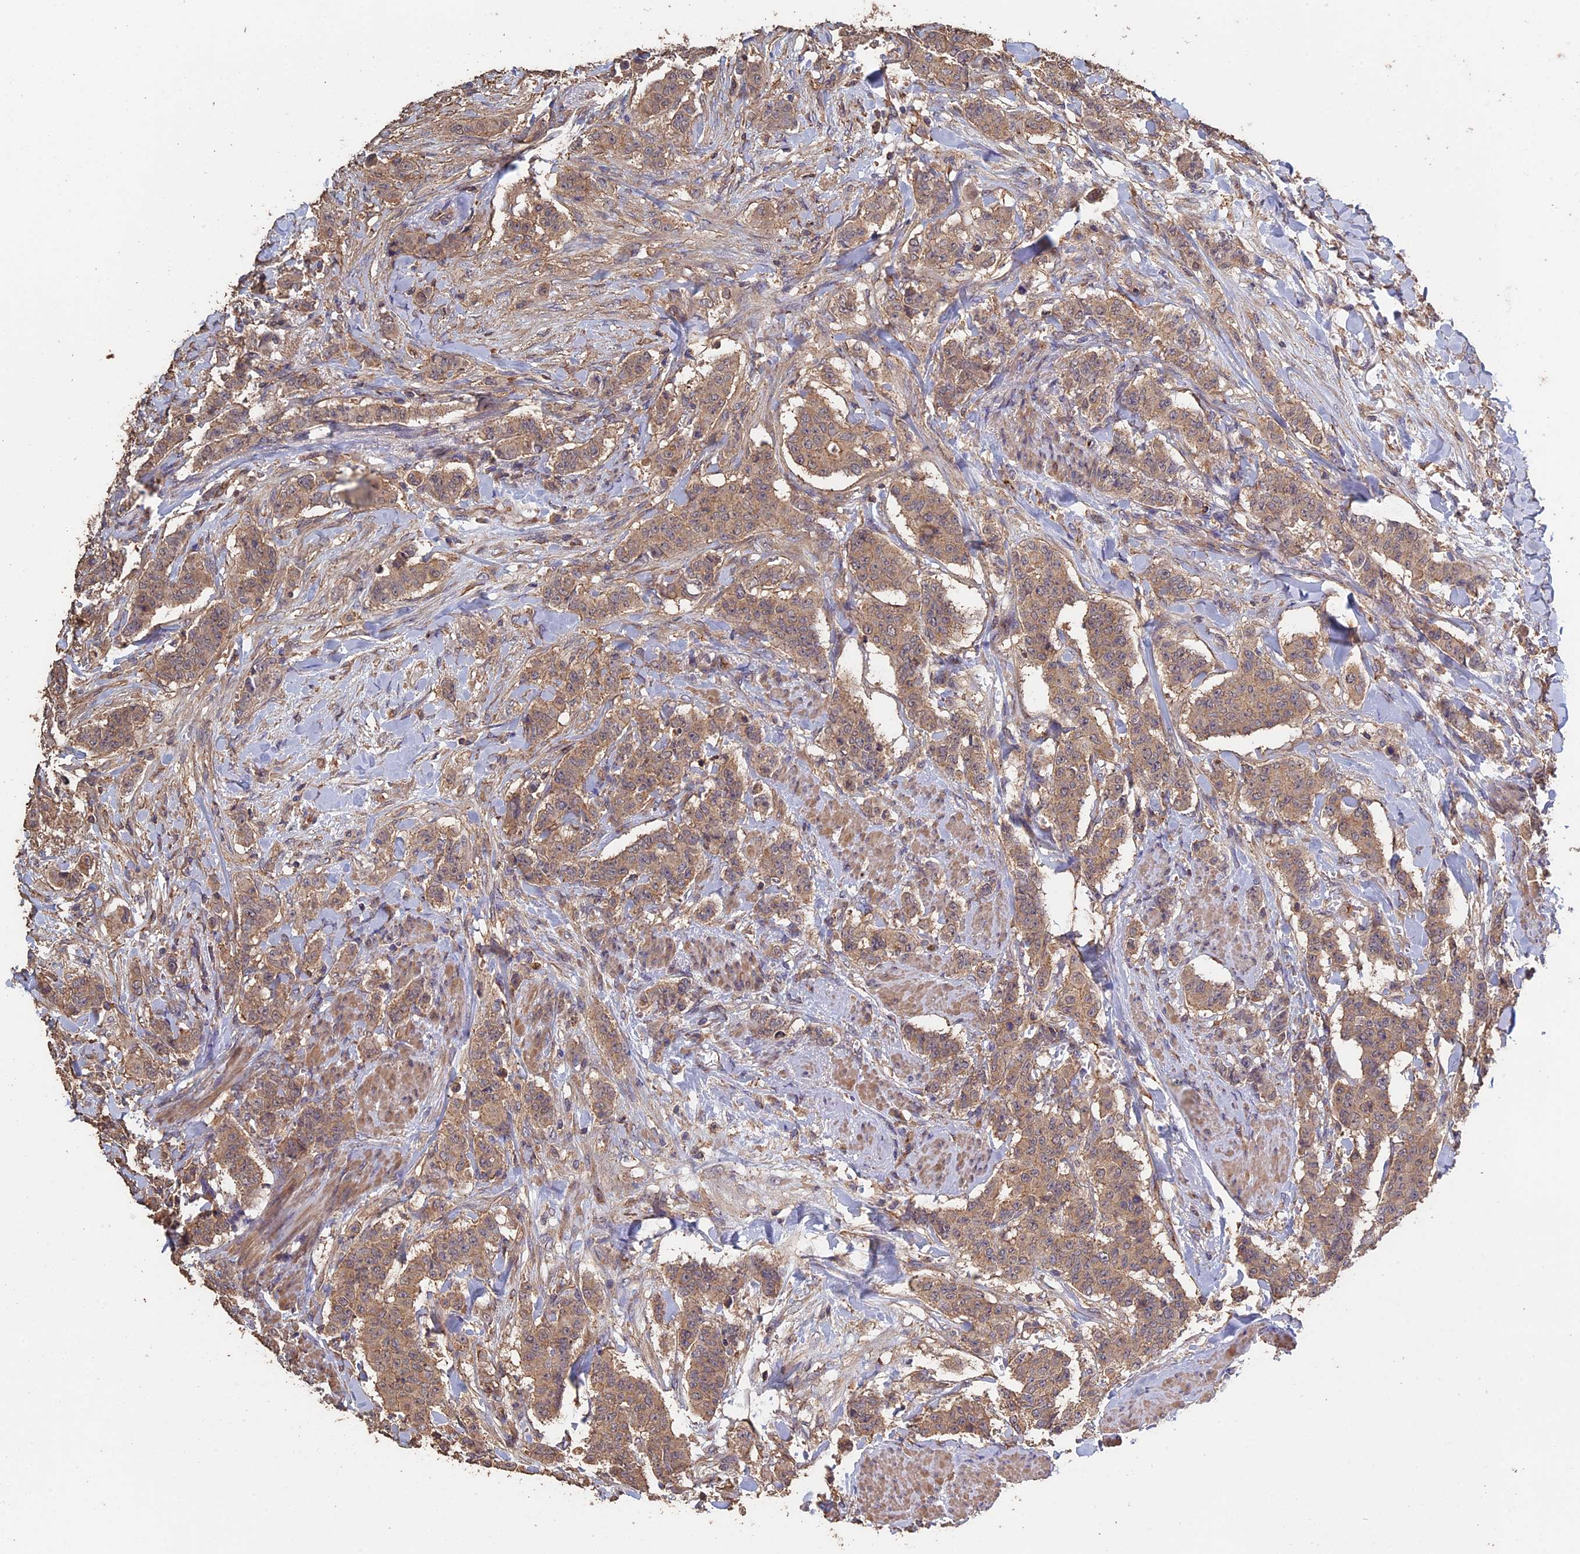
{"staining": {"intensity": "weak", "quantity": ">75%", "location": "cytoplasmic/membranous"}, "tissue": "breast cancer", "cell_type": "Tumor cells", "image_type": "cancer", "snomed": [{"axis": "morphology", "description": "Duct carcinoma"}, {"axis": "topography", "description": "Breast"}], "caption": "Immunohistochemistry (IHC) image of human invasive ductal carcinoma (breast) stained for a protein (brown), which exhibits low levels of weak cytoplasmic/membranous expression in about >75% of tumor cells.", "gene": "PIGQ", "patient": {"sex": "female", "age": 40}}